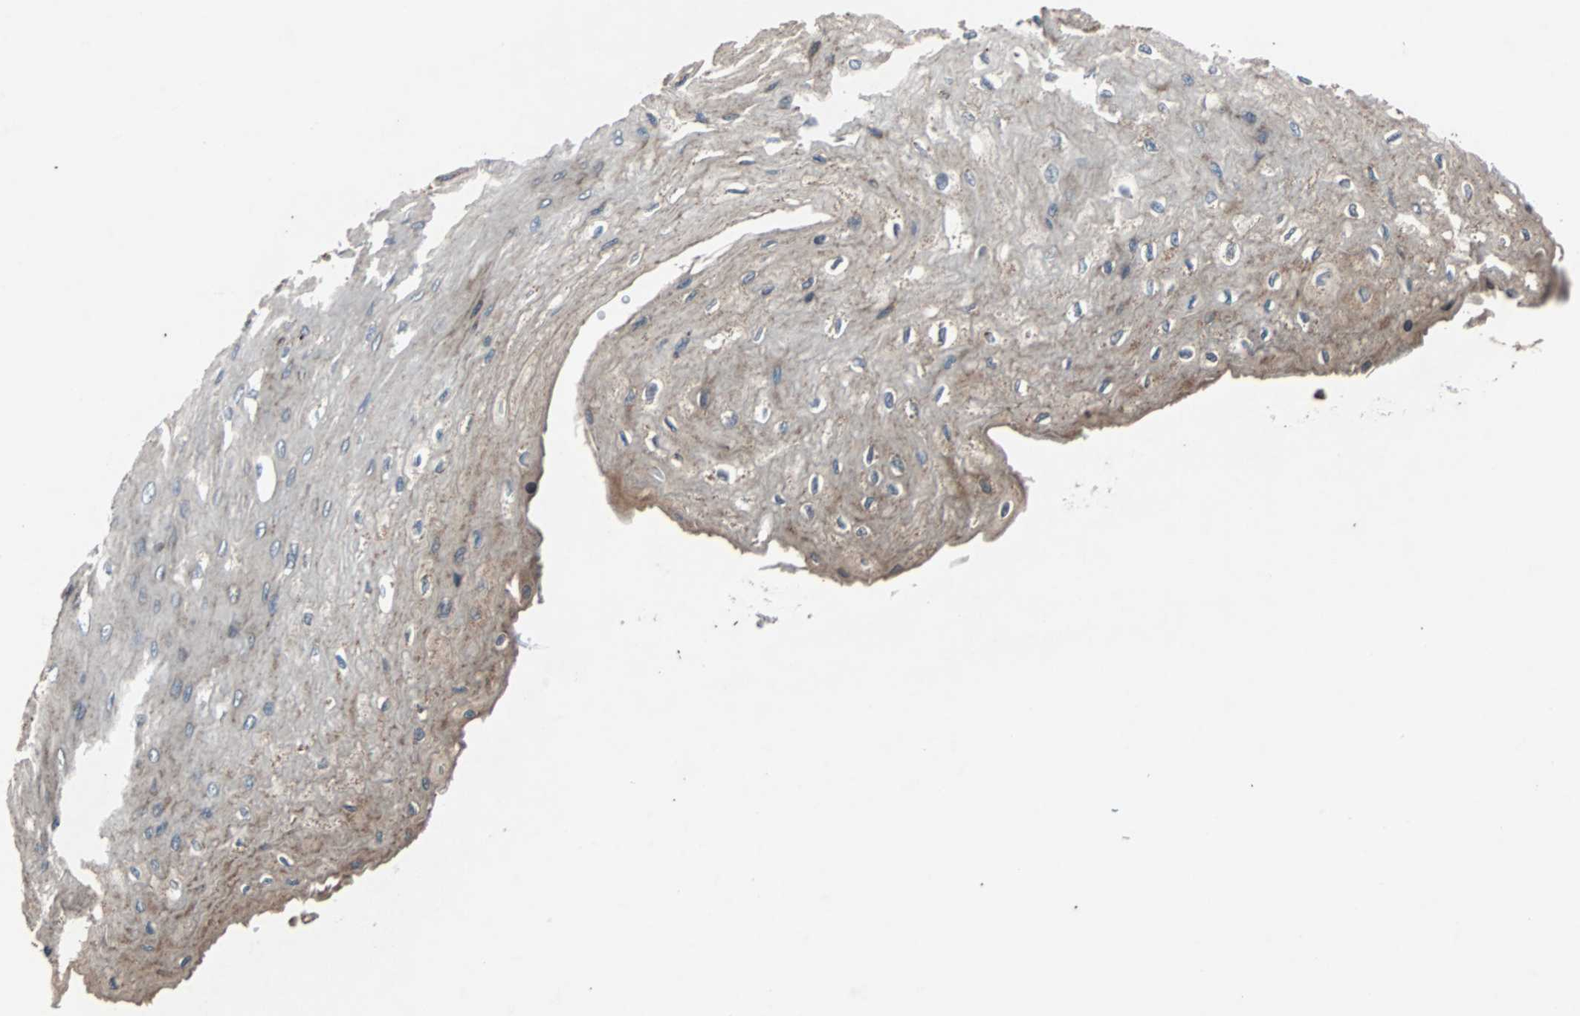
{"staining": {"intensity": "moderate", "quantity": "<25%", "location": "cytoplasmic/membranous"}, "tissue": "esophagus", "cell_type": "Squamous epithelial cells", "image_type": "normal", "snomed": [{"axis": "morphology", "description": "Normal tissue, NOS"}, {"axis": "topography", "description": "Esophagus"}], "caption": "Immunohistochemistry image of unremarkable human esophagus stained for a protein (brown), which reveals low levels of moderate cytoplasmic/membranous positivity in approximately <25% of squamous epithelial cells.", "gene": "ACTR3", "patient": {"sex": "female", "age": 72}}